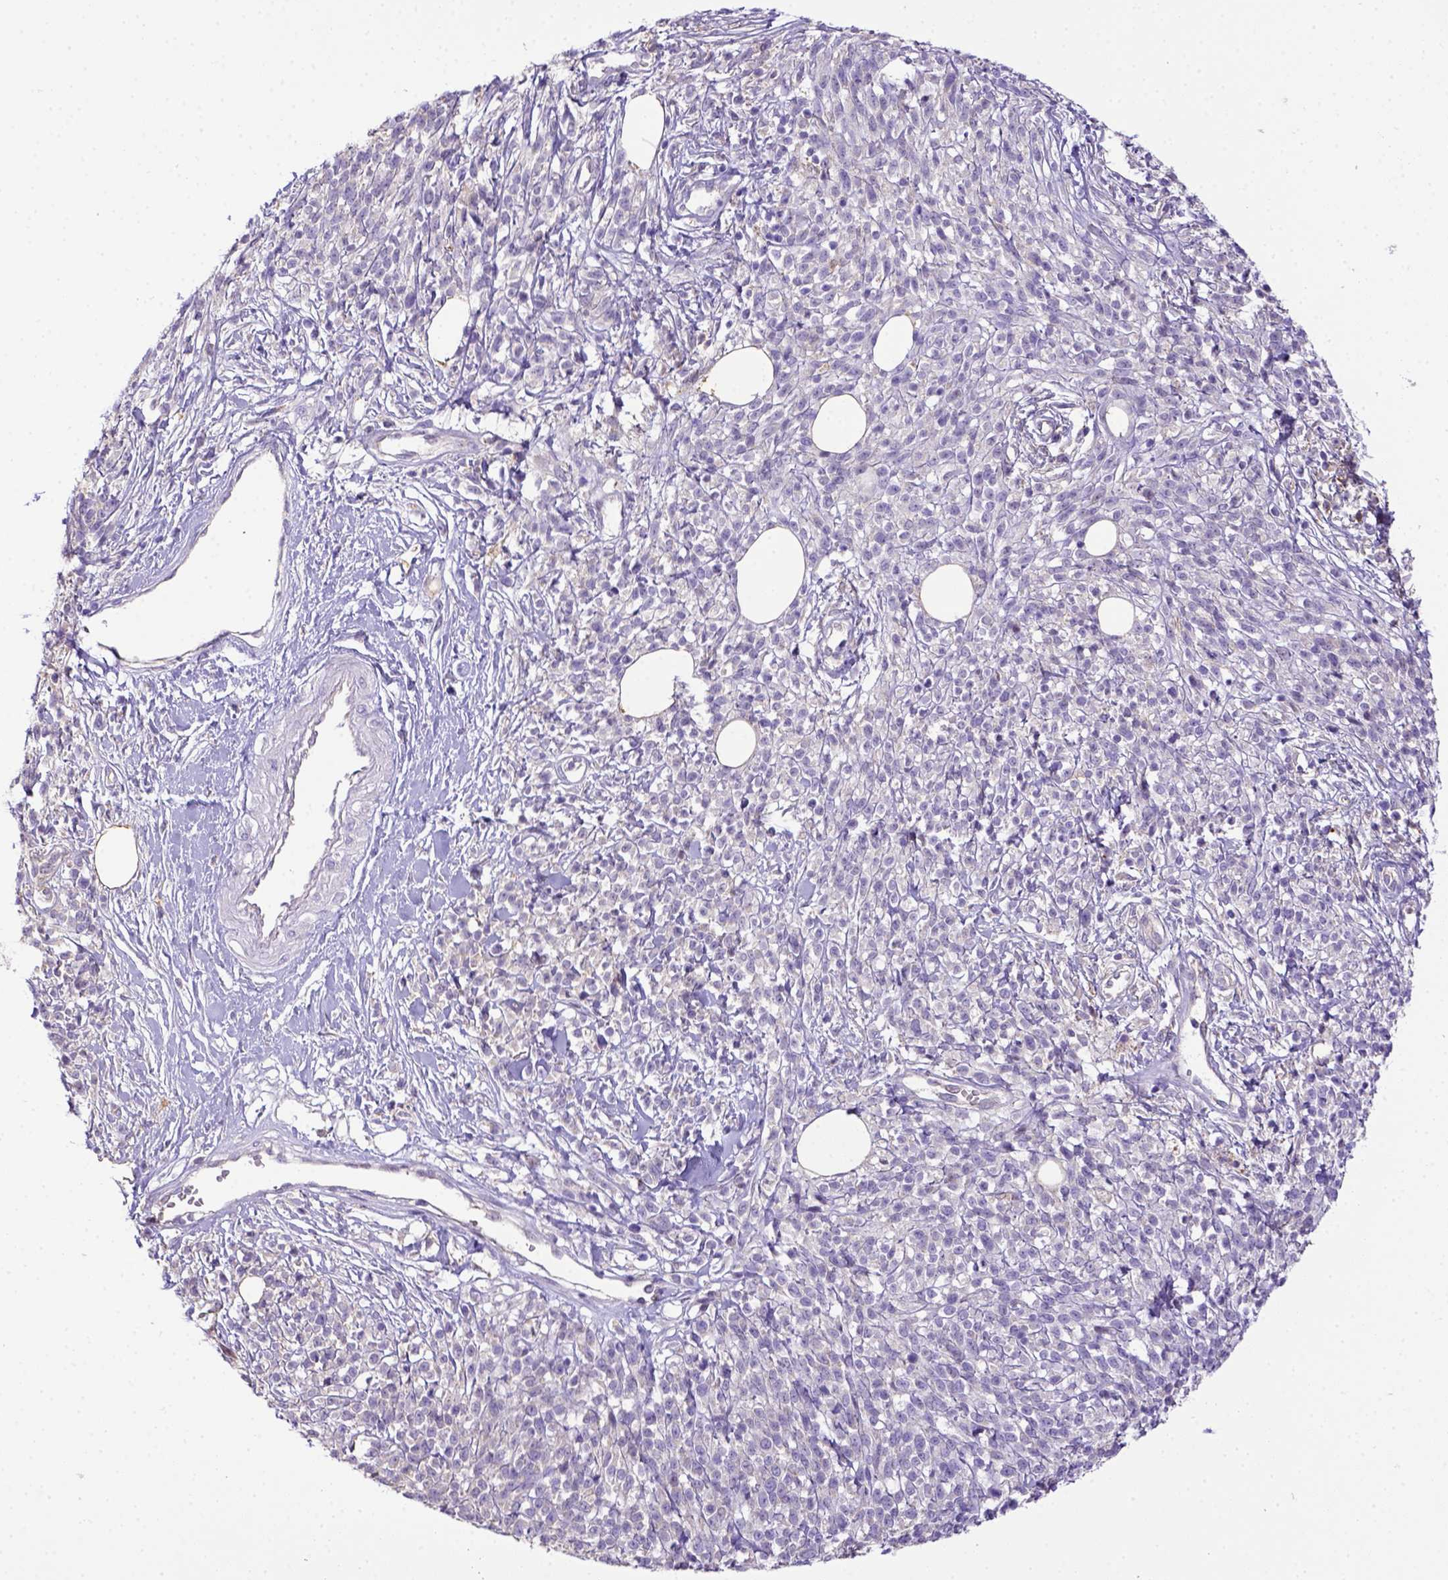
{"staining": {"intensity": "negative", "quantity": "none", "location": "none"}, "tissue": "melanoma", "cell_type": "Tumor cells", "image_type": "cancer", "snomed": [{"axis": "morphology", "description": "Malignant melanoma, NOS"}, {"axis": "topography", "description": "Skin"}, {"axis": "topography", "description": "Skin of trunk"}], "caption": "Image shows no significant protein positivity in tumor cells of malignant melanoma.", "gene": "CD40", "patient": {"sex": "male", "age": 74}}